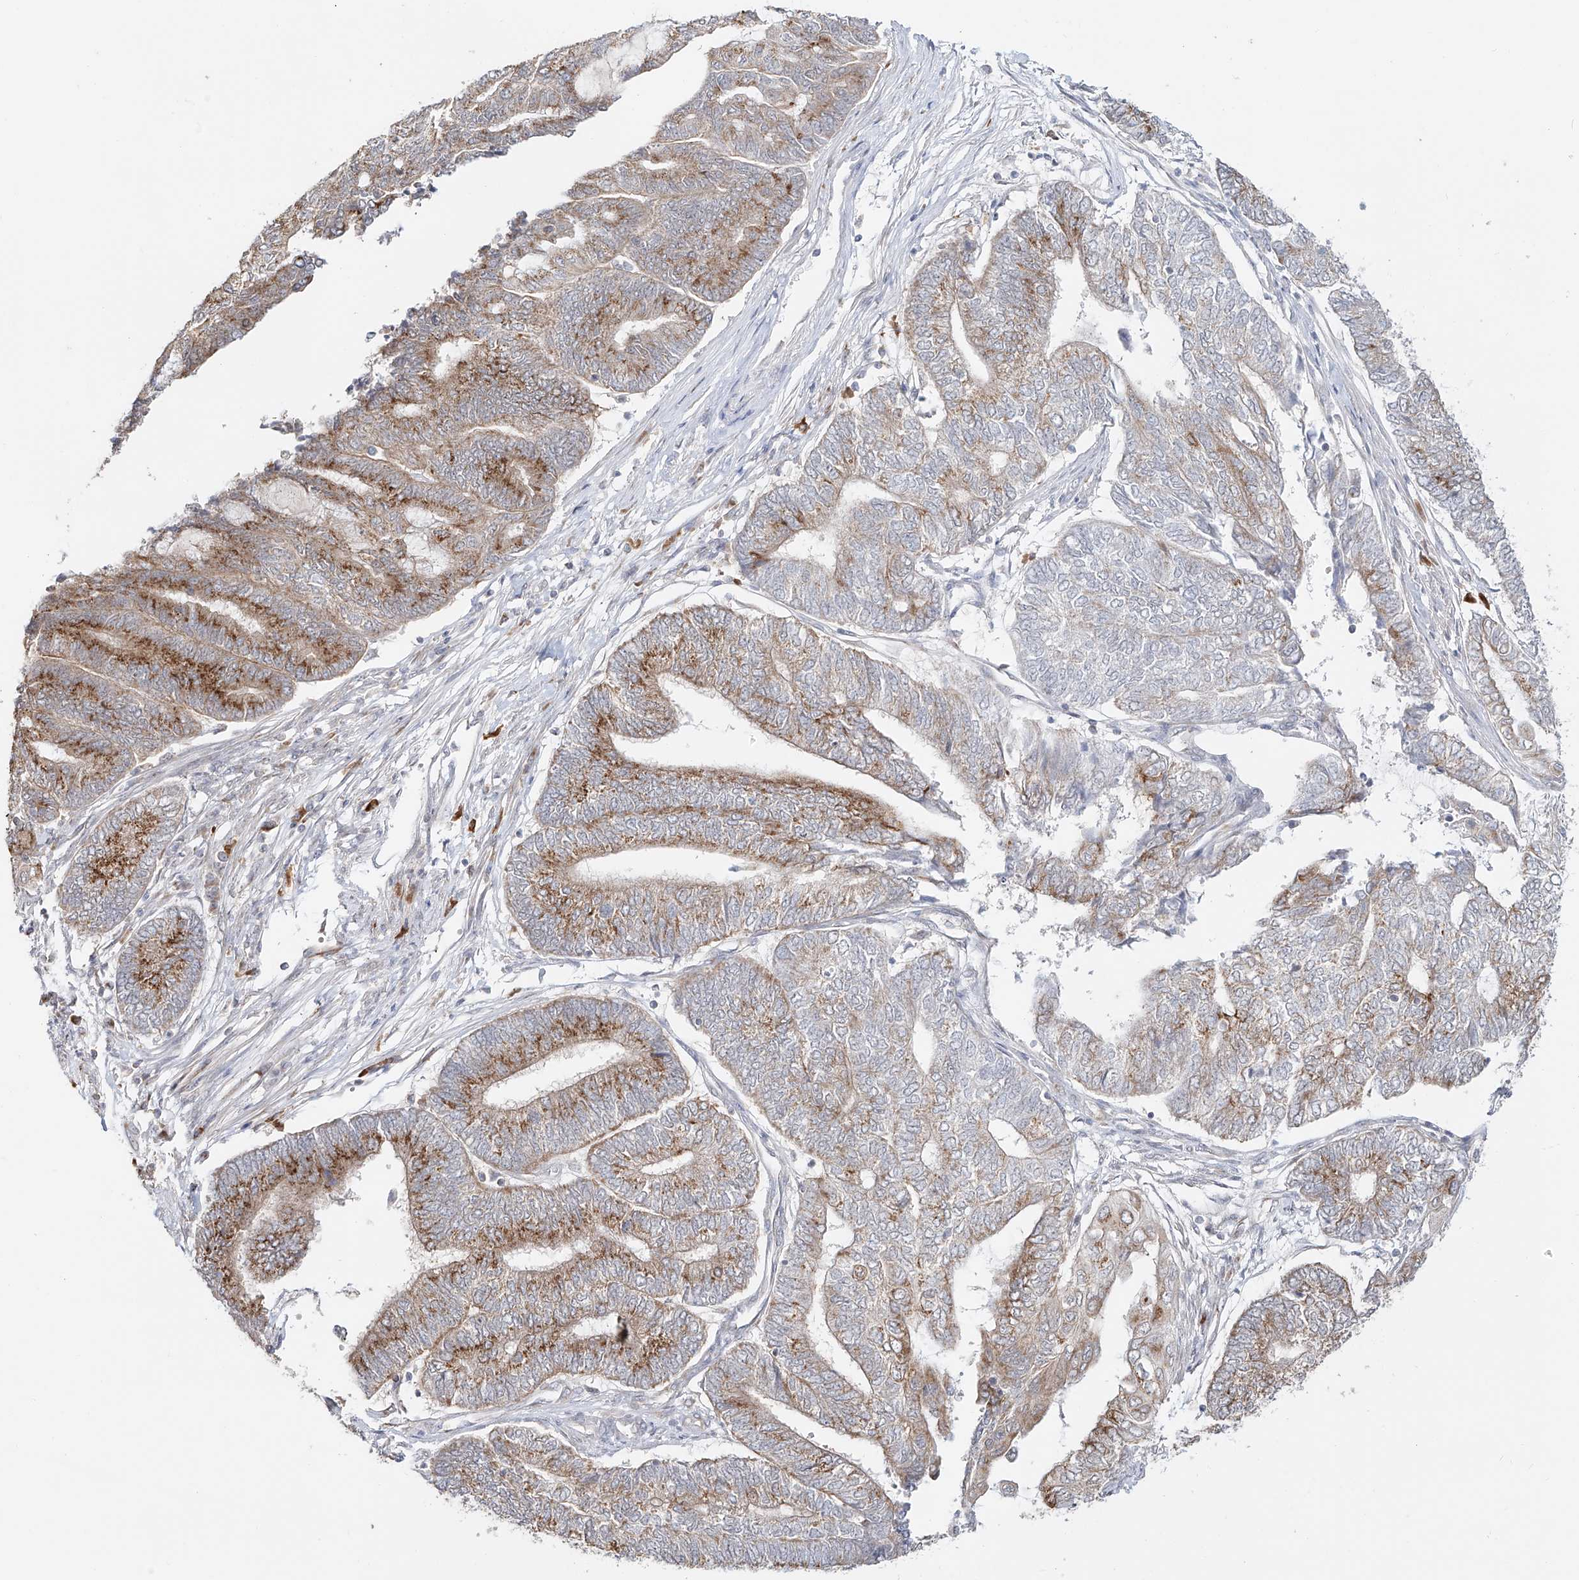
{"staining": {"intensity": "strong", "quantity": ">75%", "location": "cytoplasmic/membranous"}, "tissue": "endometrial cancer", "cell_type": "Tumor cells", "image_type": "cancer", "snomed": [{"axis": "morphology", "description": "Adenocarcinoma, NOS"}, {"axis": "topography", "description": "Uterus"}, {"axis": "topography", "description": "Endometrium"}], "caption": "Immunohistochemical staining of human endometrial cancer (adenocarcinoma) shows high levels of strong cytoplasmic/membranous protein expression in approximately >75% of tumor cells. (Stains: DAB in brown, nuclei in blue, Microscopy: brightfield microscopy at high magnification).", "gene": "BSDC1", "patient": {"sex": "female", "age": 70}}